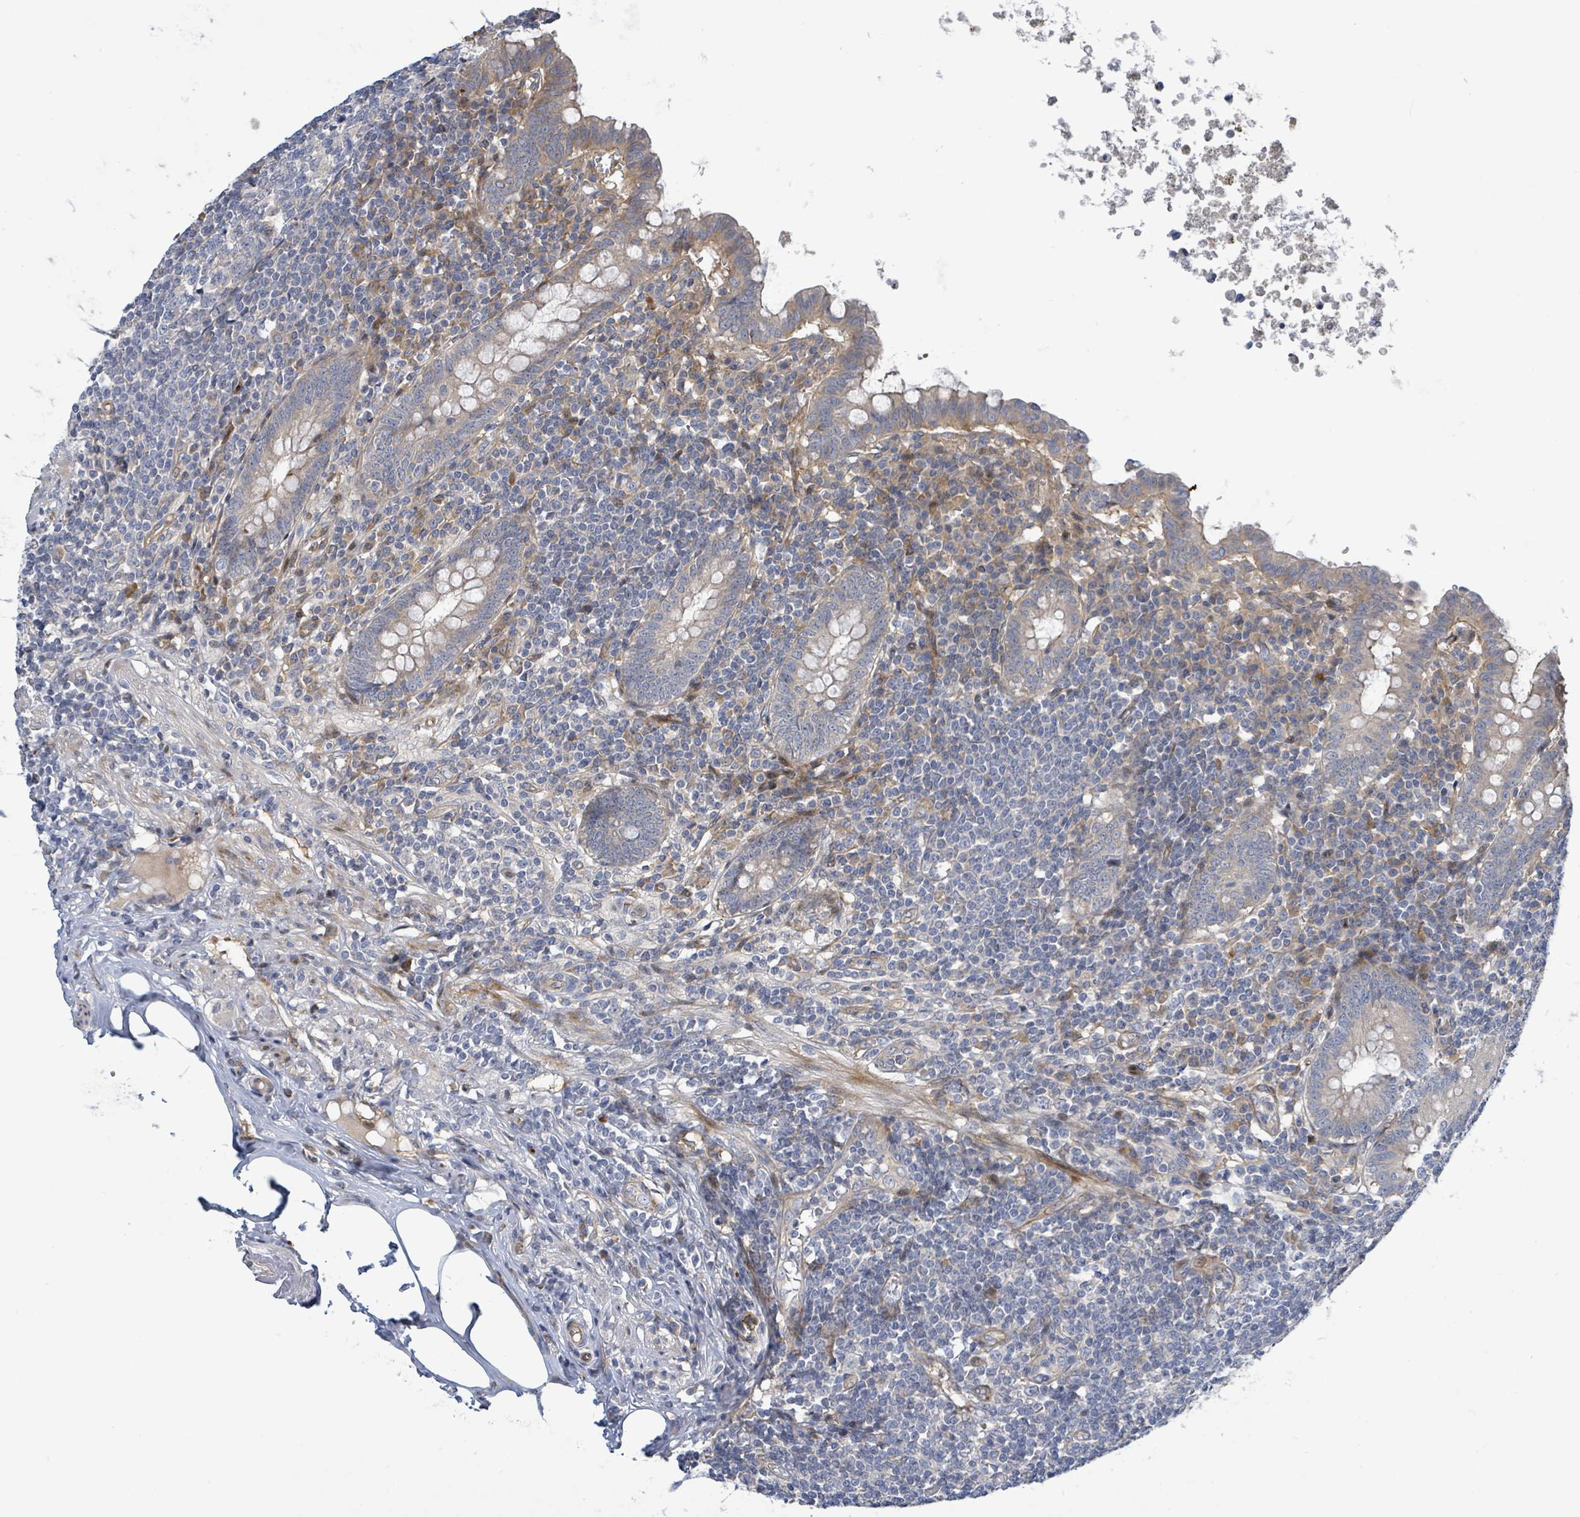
{"staining": {"intensity": "moderate", "quantity": "<25%", "location": "cytoplasmic/membranous"}, "tissue": "appendix", "cell_type": "Glandular cells", "image_type": "normal", "snomed": [{"axis": "morphology", "description": "Normal tissue, NOS"}, {"axis": "topography", "description": "Appendix"}], "caption": "A micrograph showing moderate cytoplasmic/membranous staining in about <25% of glandular cells in benign appendix, as visualized by brown immunohistochemical staining.", "gene": "CFAP210", "patient": {"sex": "male", "age": 83}}